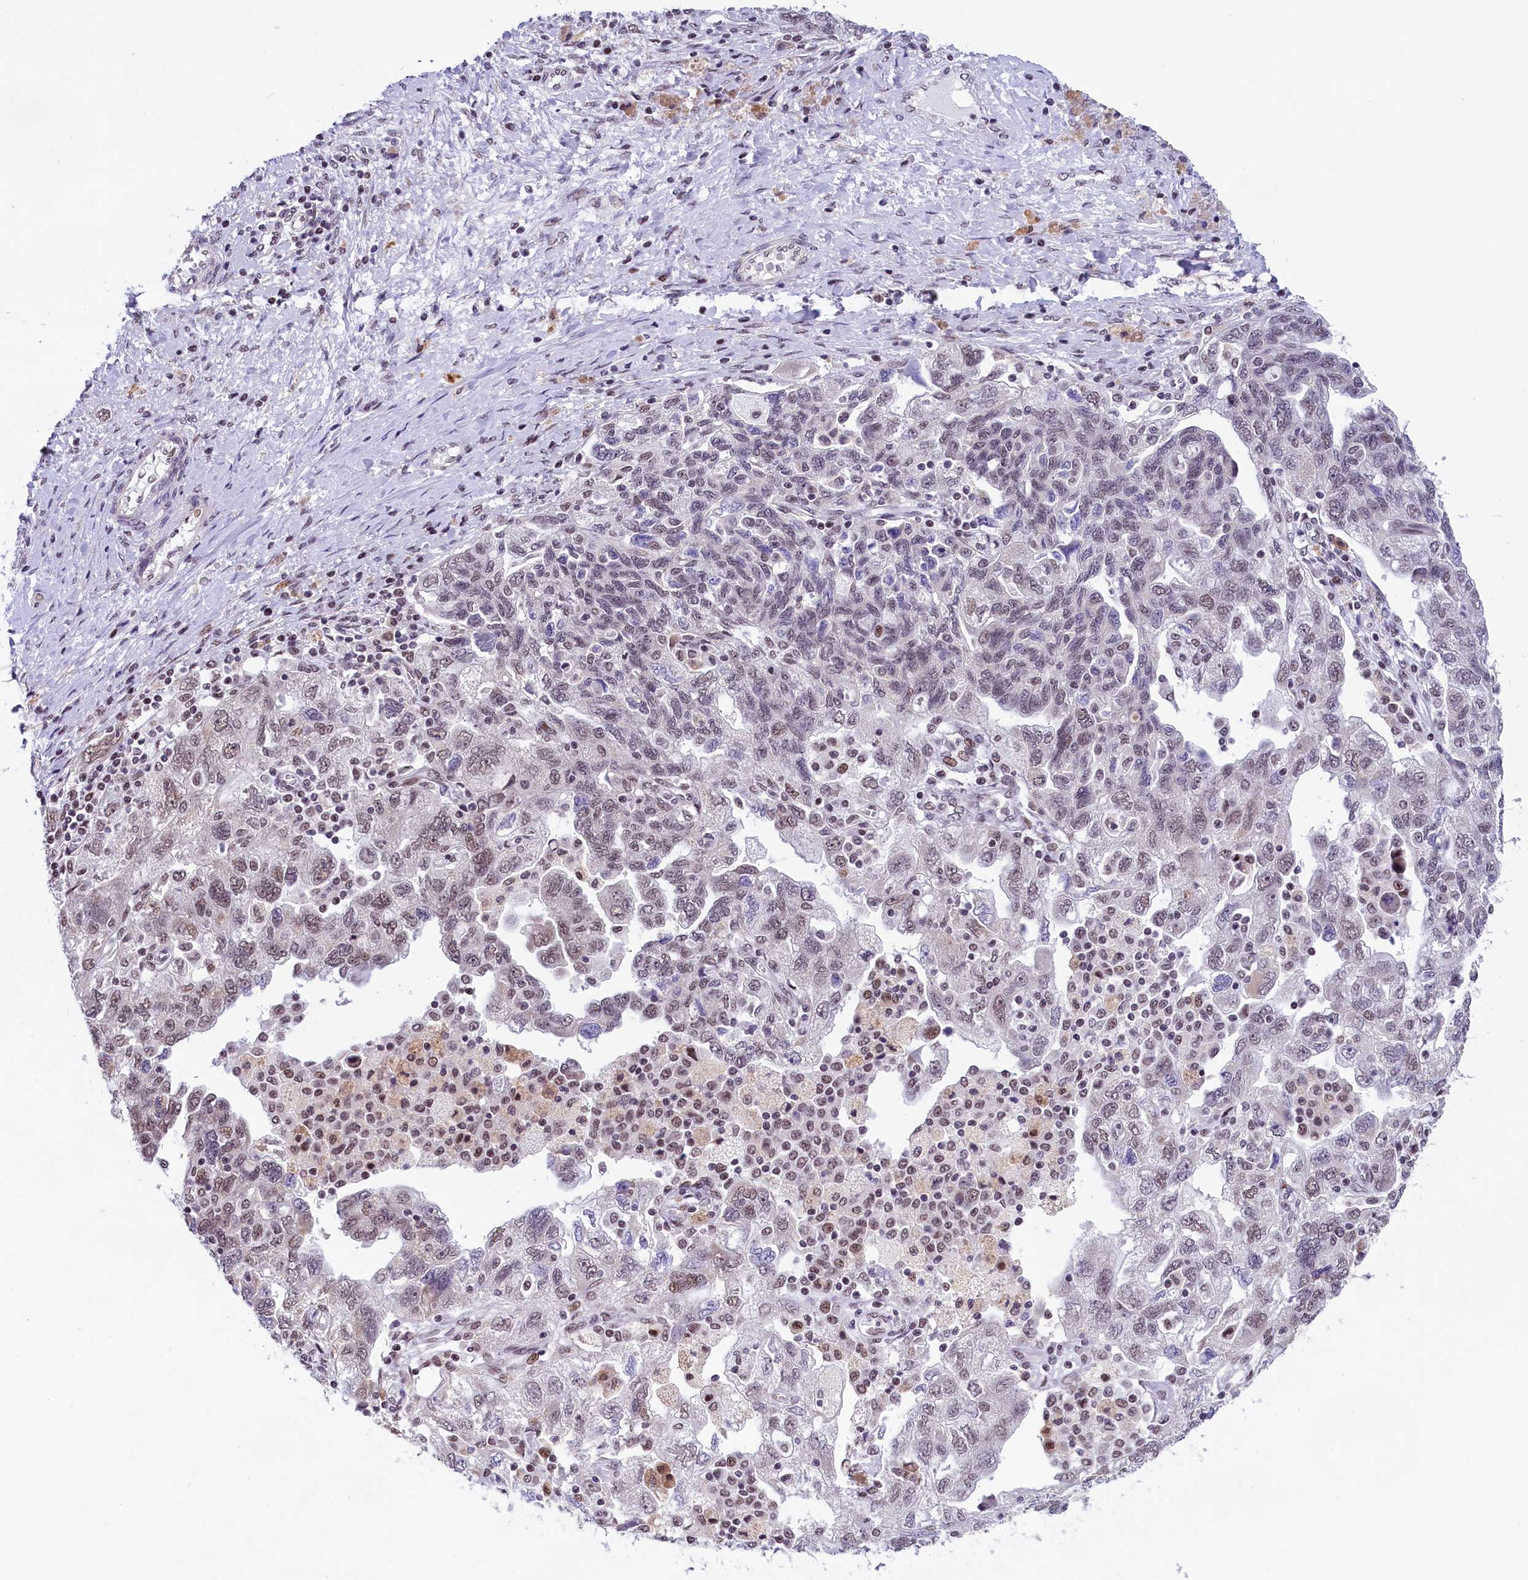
{"staining": {"intensity": "weak", "quantity": ">75%", "location": "nuclear"}, "tissue": "ovarian cancer", "cell_type": "Tumor cells", "image_type": "cancer", "snomed": [{"axis": "morphology", "description": "Carcinoma, NOS"}, {"axis": "morphology", "description": "Cystadenocarcinoma, serous, NOS"}, {"axis": "topography", "description": "Ovary"}], "caption": "Protein staining by IHC reveals weak nuclear positivity in approximately >75% of tumor cells in carcinoma (ovarian).", "gene": "CDYL2", "patient": {"sex": "female", "age": 69}}